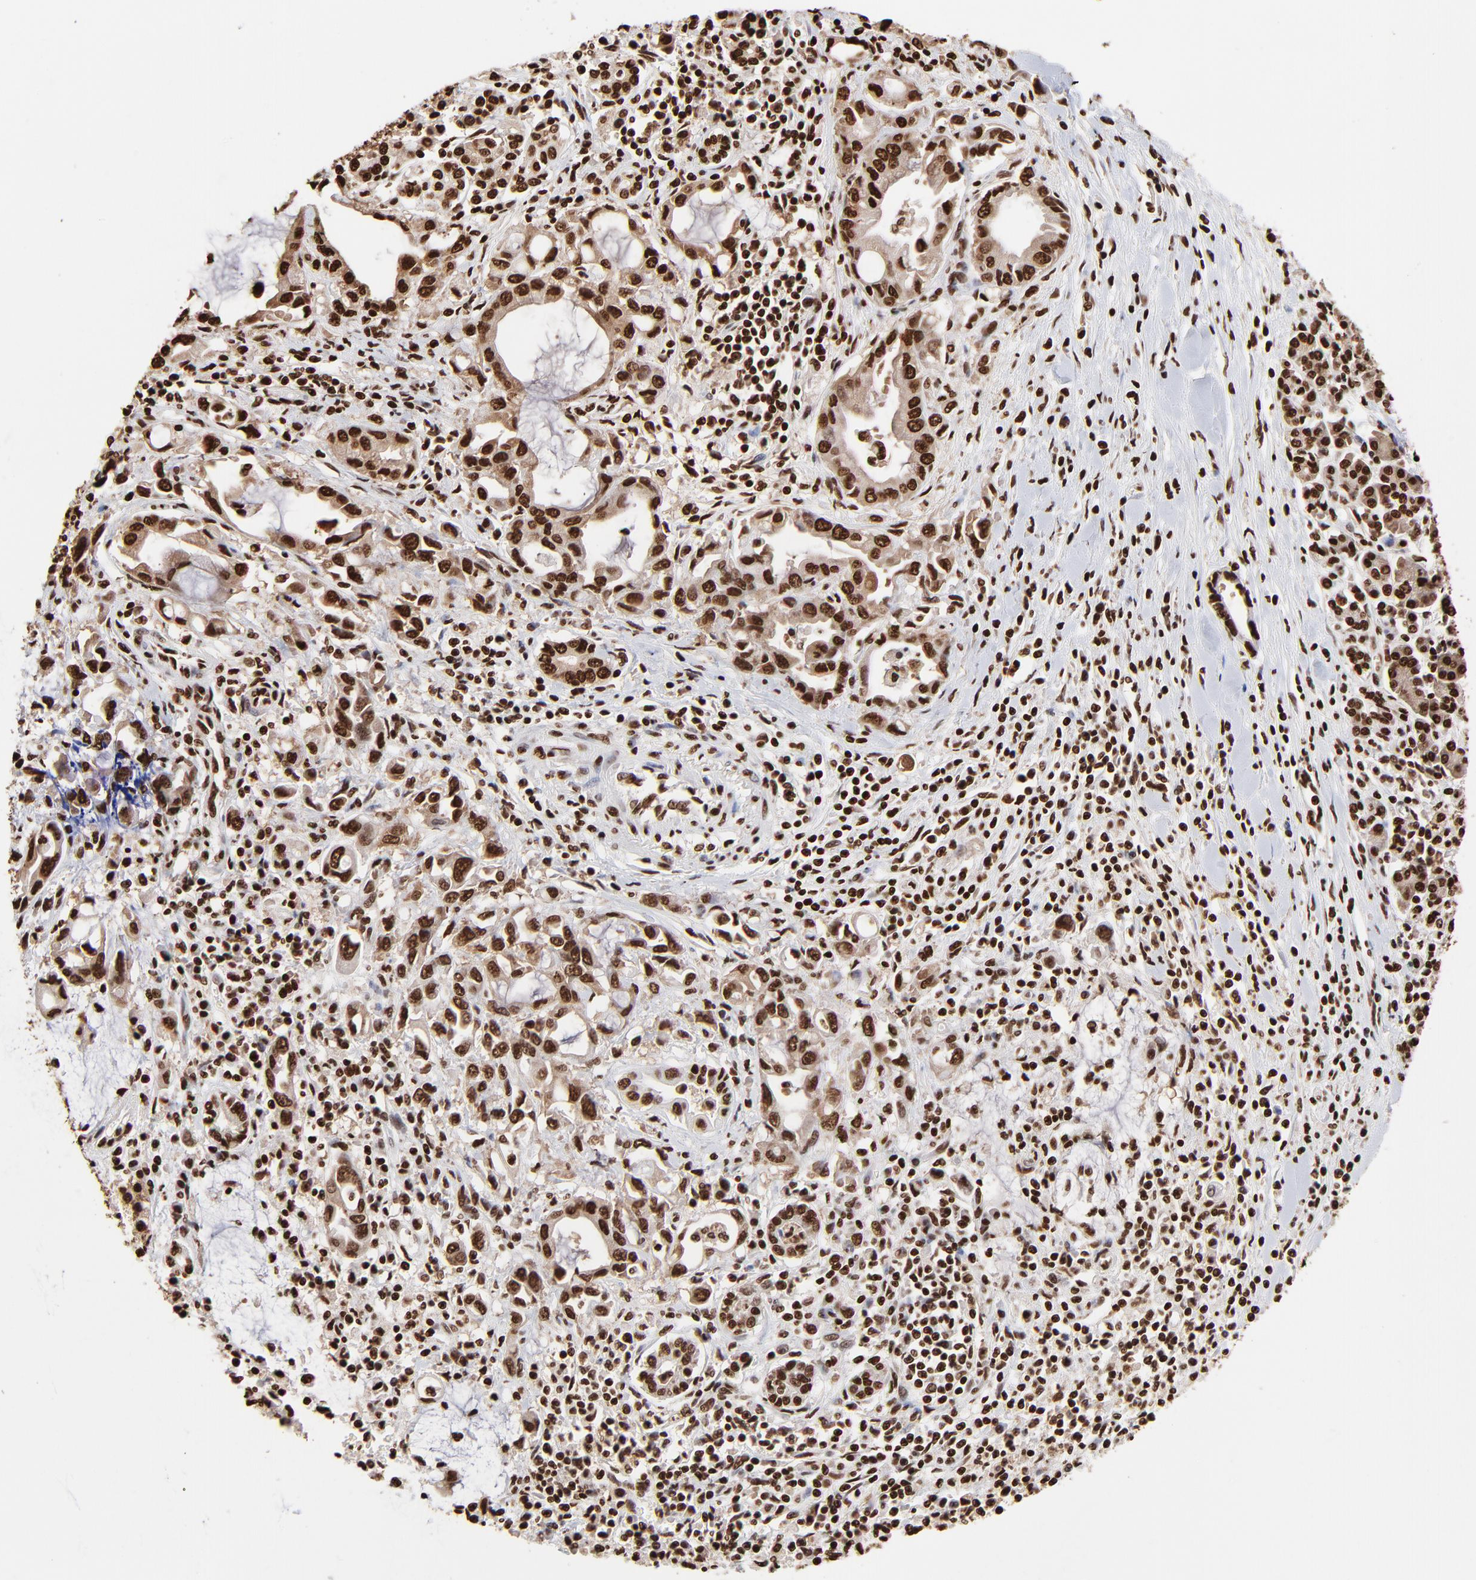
{"staining": {"intensity": "strong", "quantity": ">75%", "location": "cytoplasmic/membranous,nuclear"}, "tissue": "pancreatic cancer", "cell_type": "Tumor cells", "image_type": "cancer", "snomed": [{"axis": "morphology", "description": "Adenocarcinoma, NOS"}, {"axis": "topography", "description": "Pancreas"}], "caption": "There is high levels of strong cytoplasmic/membranous and nuclear staining in tumor cells of pancreatic adenocarcinoma, as demonstrated by immunohistochemical staining (brown color).", "gene": "ZNF544", "patient": {"sex": "female", "age": 57}}